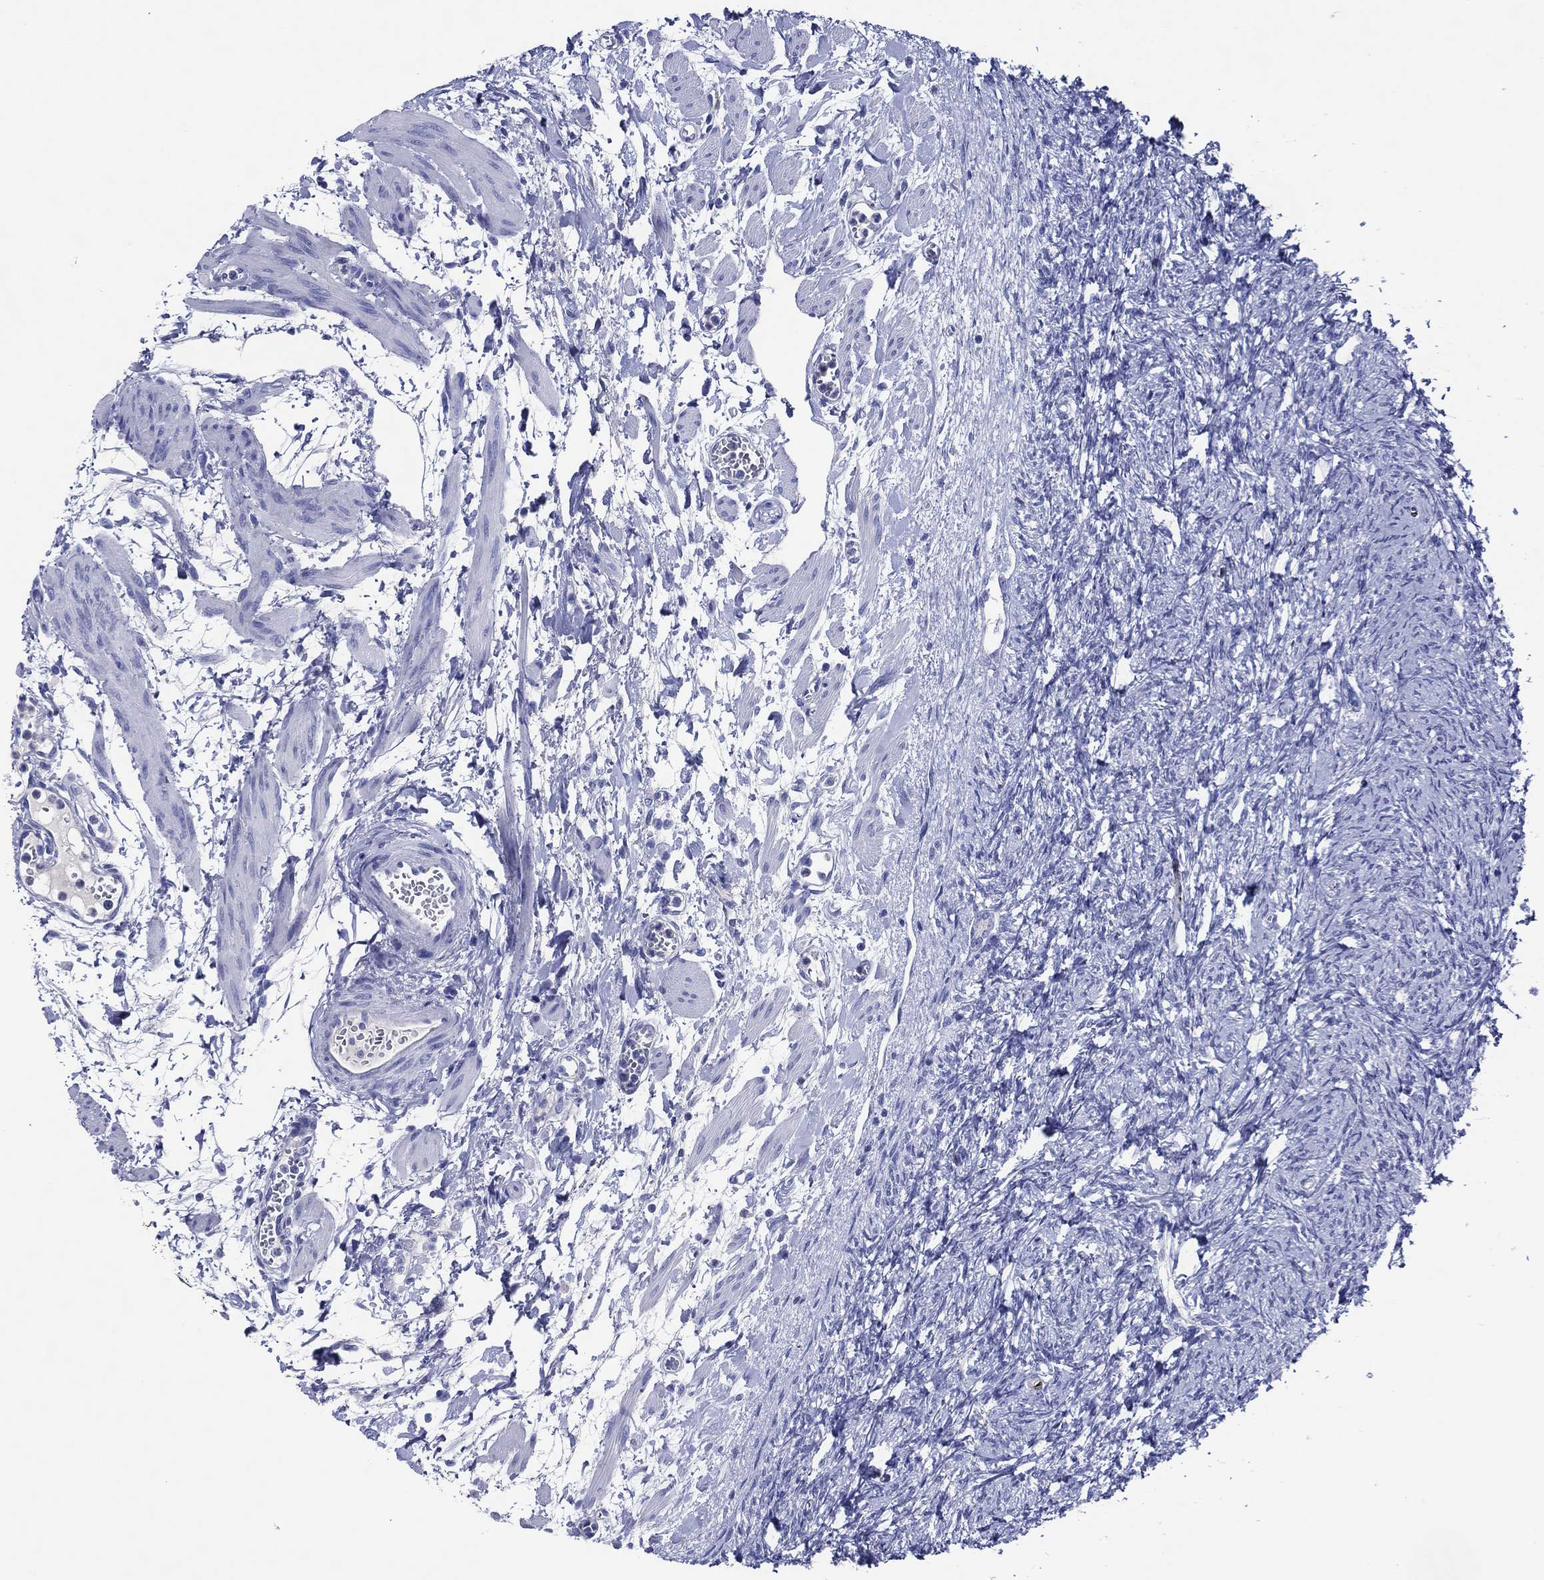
{"staining": {"intensity": "negative", "quantity": "none", "location": "none"}, "tissue": "ovary", "cell_type": "Follicle cells", "image_type": "normal", "snomed": [{"axis": "morphology", "description": "Normal tissue, NOS"}, {"axis": "topography", "description": "Fallopian tube"}, {"axis": "topography", "description": "Ovary"}], "caption": "Photomicrograph shows no significant protein staining in follicle cells of normal ovary. (Stains: DAB immunohistochemistry with hematoxylin counter stain, Microscopy: brightfield microscopy at high magnification).", "gene": "ACE2", "patient": {"sex": "female", "age": 33}}